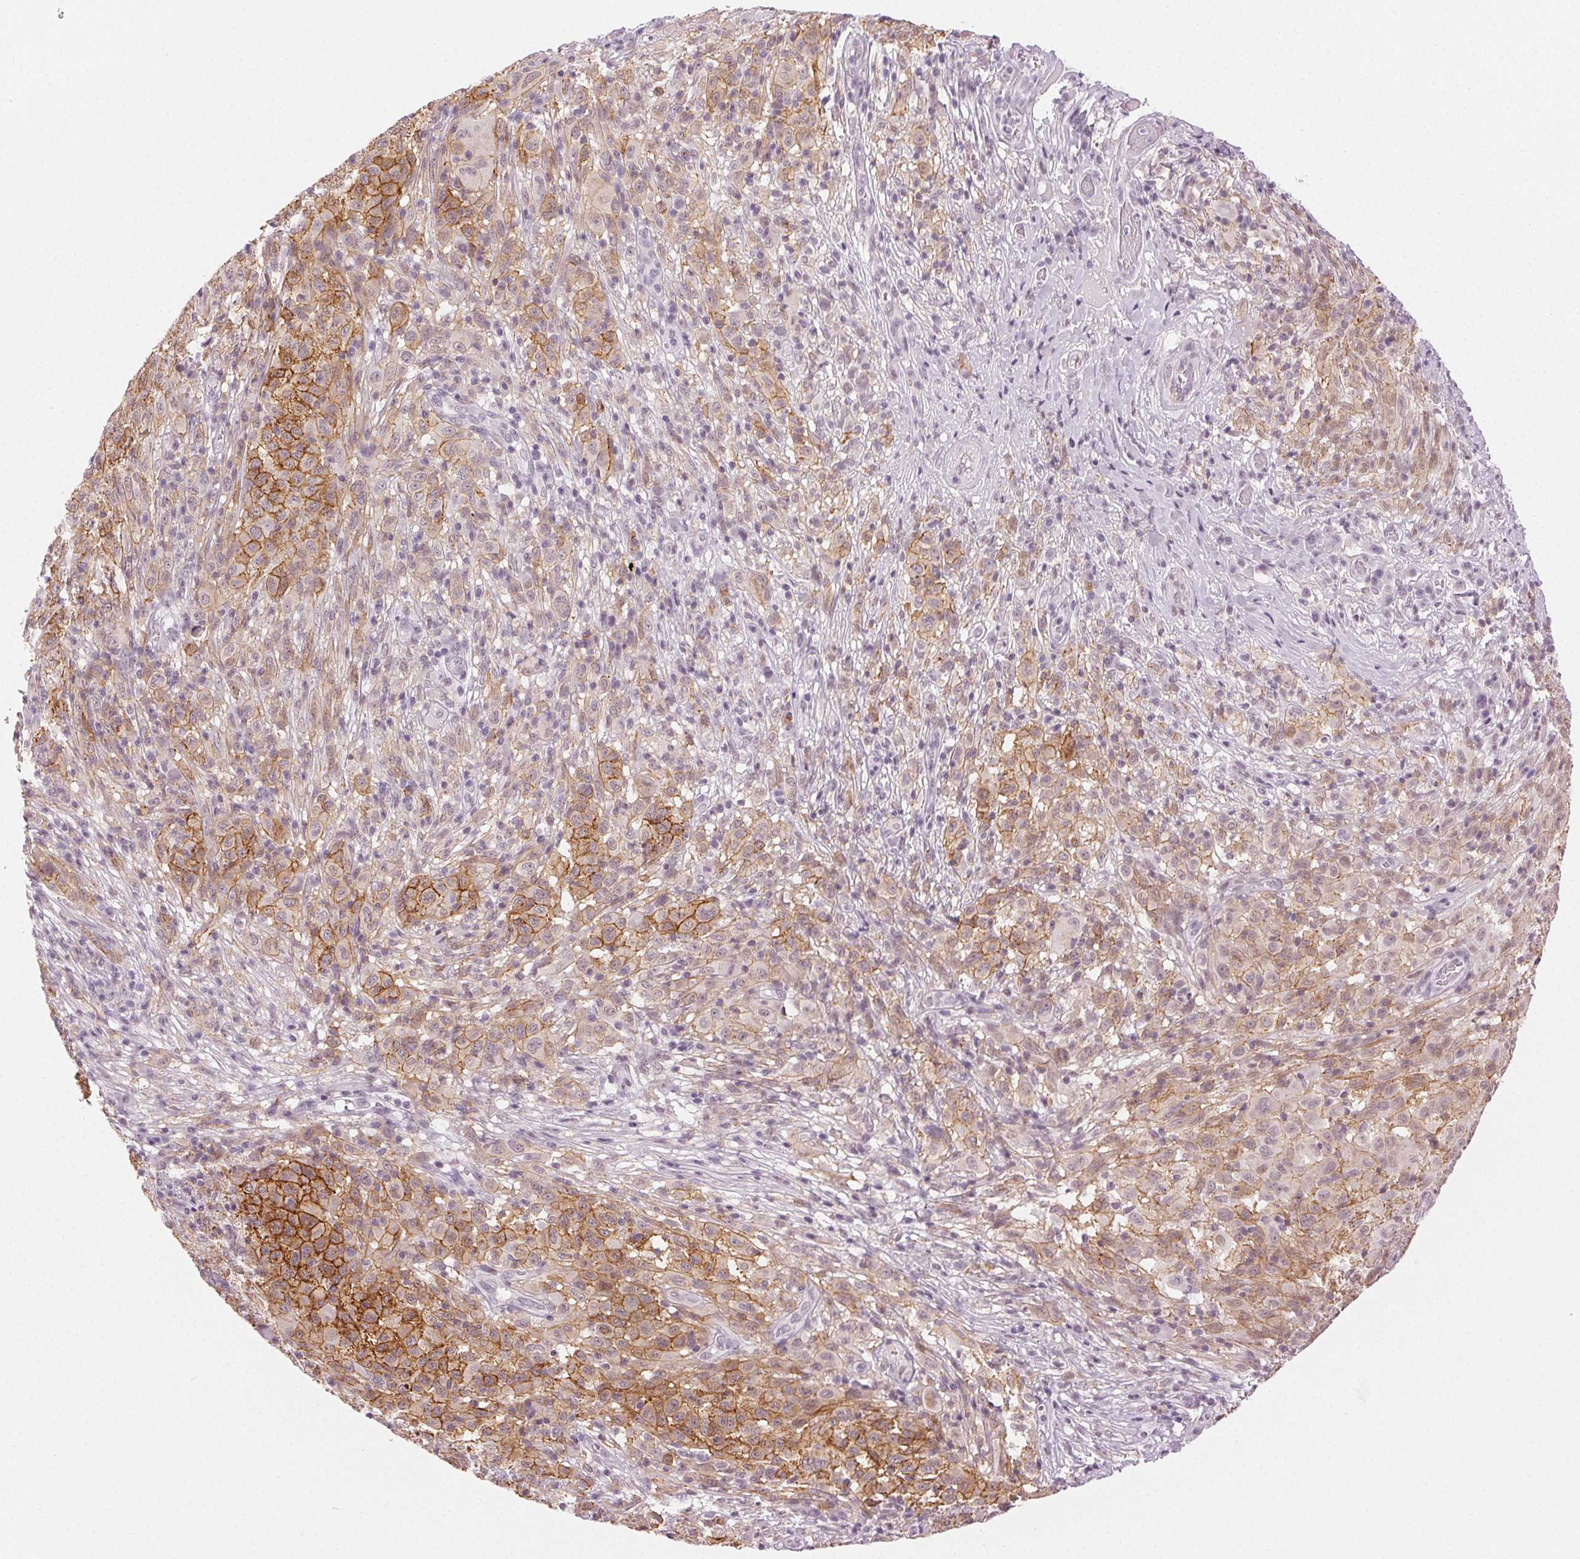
{"staining": {"intensity": "moderate", "quantity": "25%-75%", "location": "cytoplasmic/membranous"}, "tissue": "melanoma", "cell_type": "Tumor cells", "image_type": "cancer", "snomed": [{"axis": "morphology", "description": "Malignant melanoma, NOS"}, {"axis": "topography", "description": "Skin"}], "caption": "Moderate cytoplasmic/membranous staining for a protein is present in approximately 25%-75% of tumor cells of melanoma using immunohistochemistry (IHC).", "gene": "AIF1L", "patient": {"sex": "male", "age": 73}}